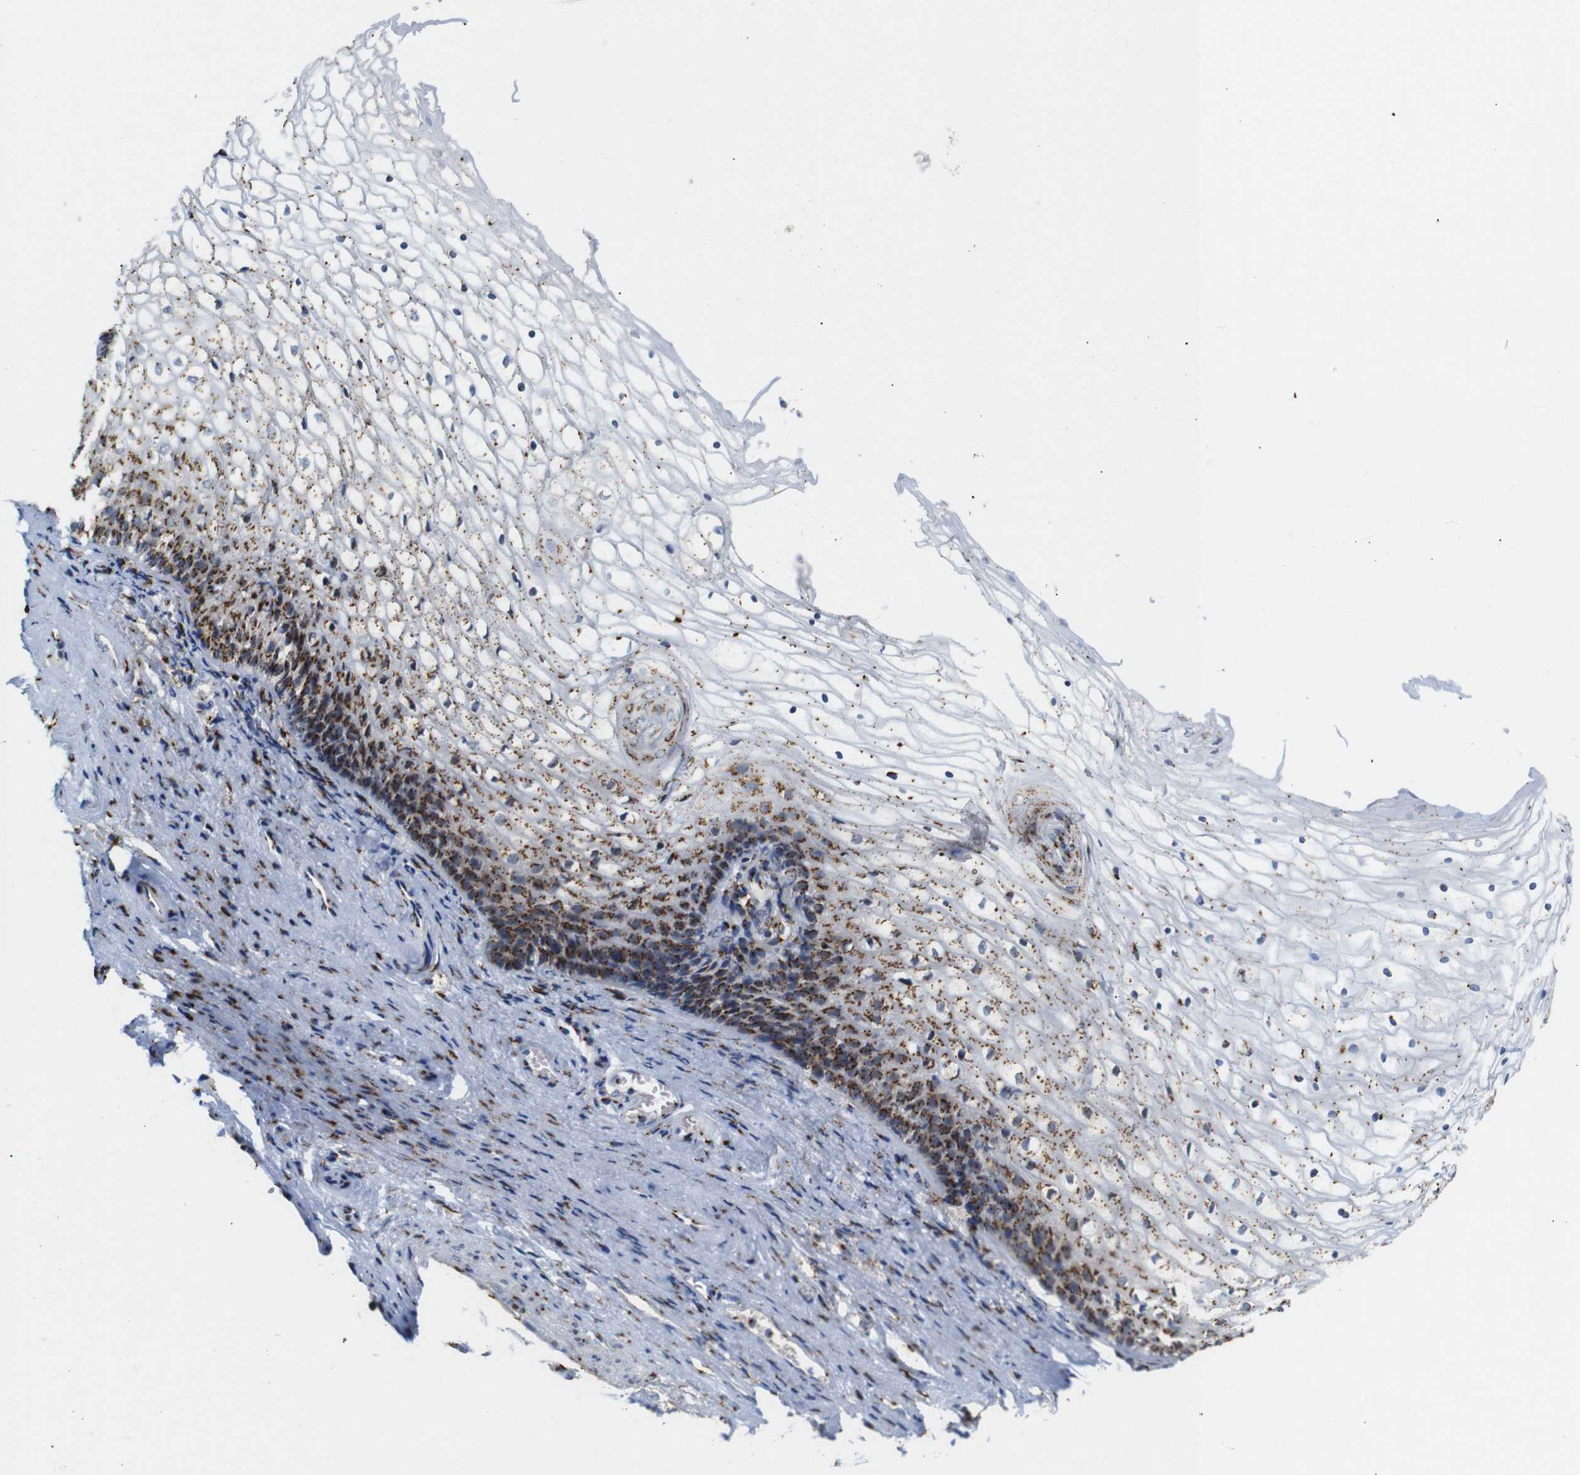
{"staining": {"intensity": "strong", "quantity": "25%-75%", "location": "cytoplasmic/membranous"}, "tissue": "vagina", "cell_type": "Squamous epithelial cells", "image_type": "normal", "snomed": [{"axis": "morphology", "description": "Normal tissue, NOS"}, {"axis": "topography", "description": "Vagina"}], "caption": "The micrograph reveals immunohistochemical staining of normal vagina. There is strong cytoplasmic/membranous staining is present in approximately 25%-75% of squamous epithelial cells. (brown staining indicates protein expression, while blue staining denotes nuclei).", "gene": "TGOLN2", "patient": {"sex": "female", "age": 34}}